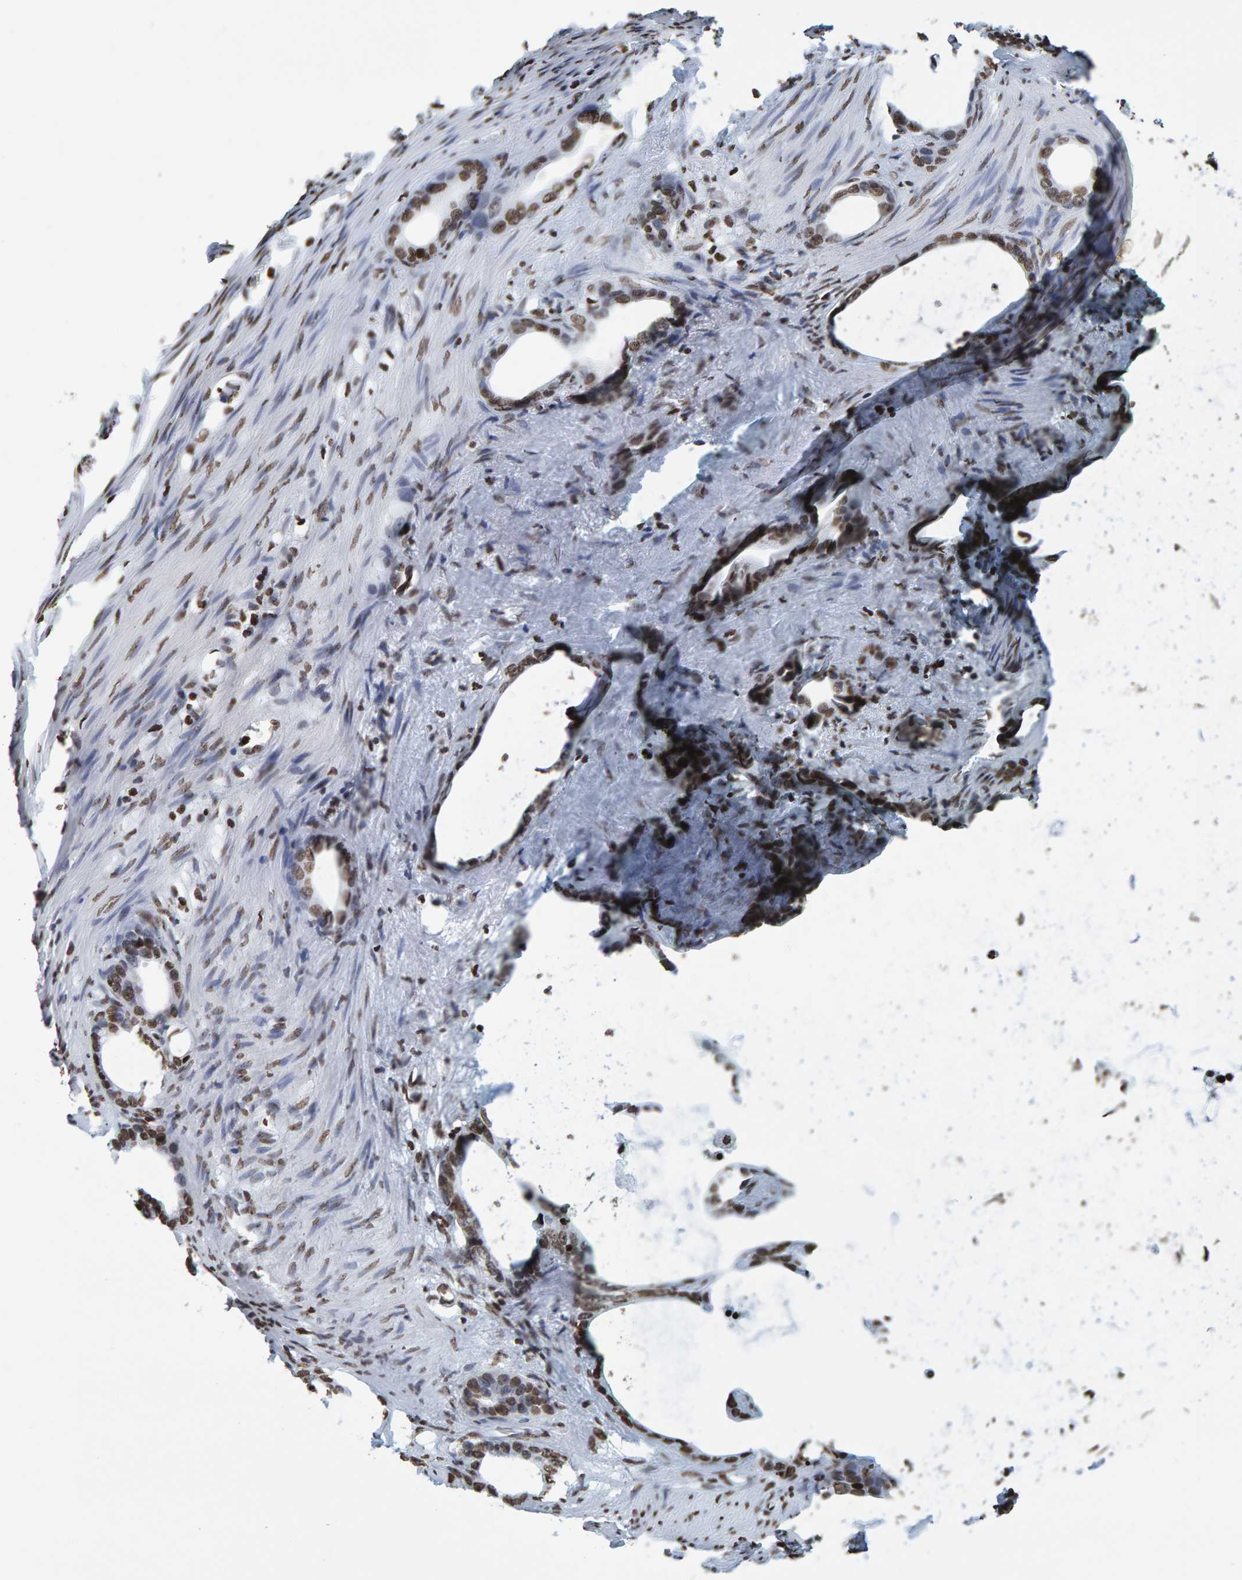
{"staining": {"intensity": "moderate", "quantity": ">75%", "location": "nuclear"}, "tissue": "stomach cancer", "cell_type": "Tumor cells", "image_type": "cancer", "snomed": [{"axis": "morphology", "description": "Adenocarcinoma, NOS"}, {"axis": "topography", "description": "Stomach"}], "caption": "A micrograph of stomach adenocarcinoma stained for a protein shows moderate nuclear brown staining in tumor cells. (brown staining indicates protein expression, while blue staining denotes nuclei).", "gene": "BRF2", "patient": {"sex": "female", "age": 75}}